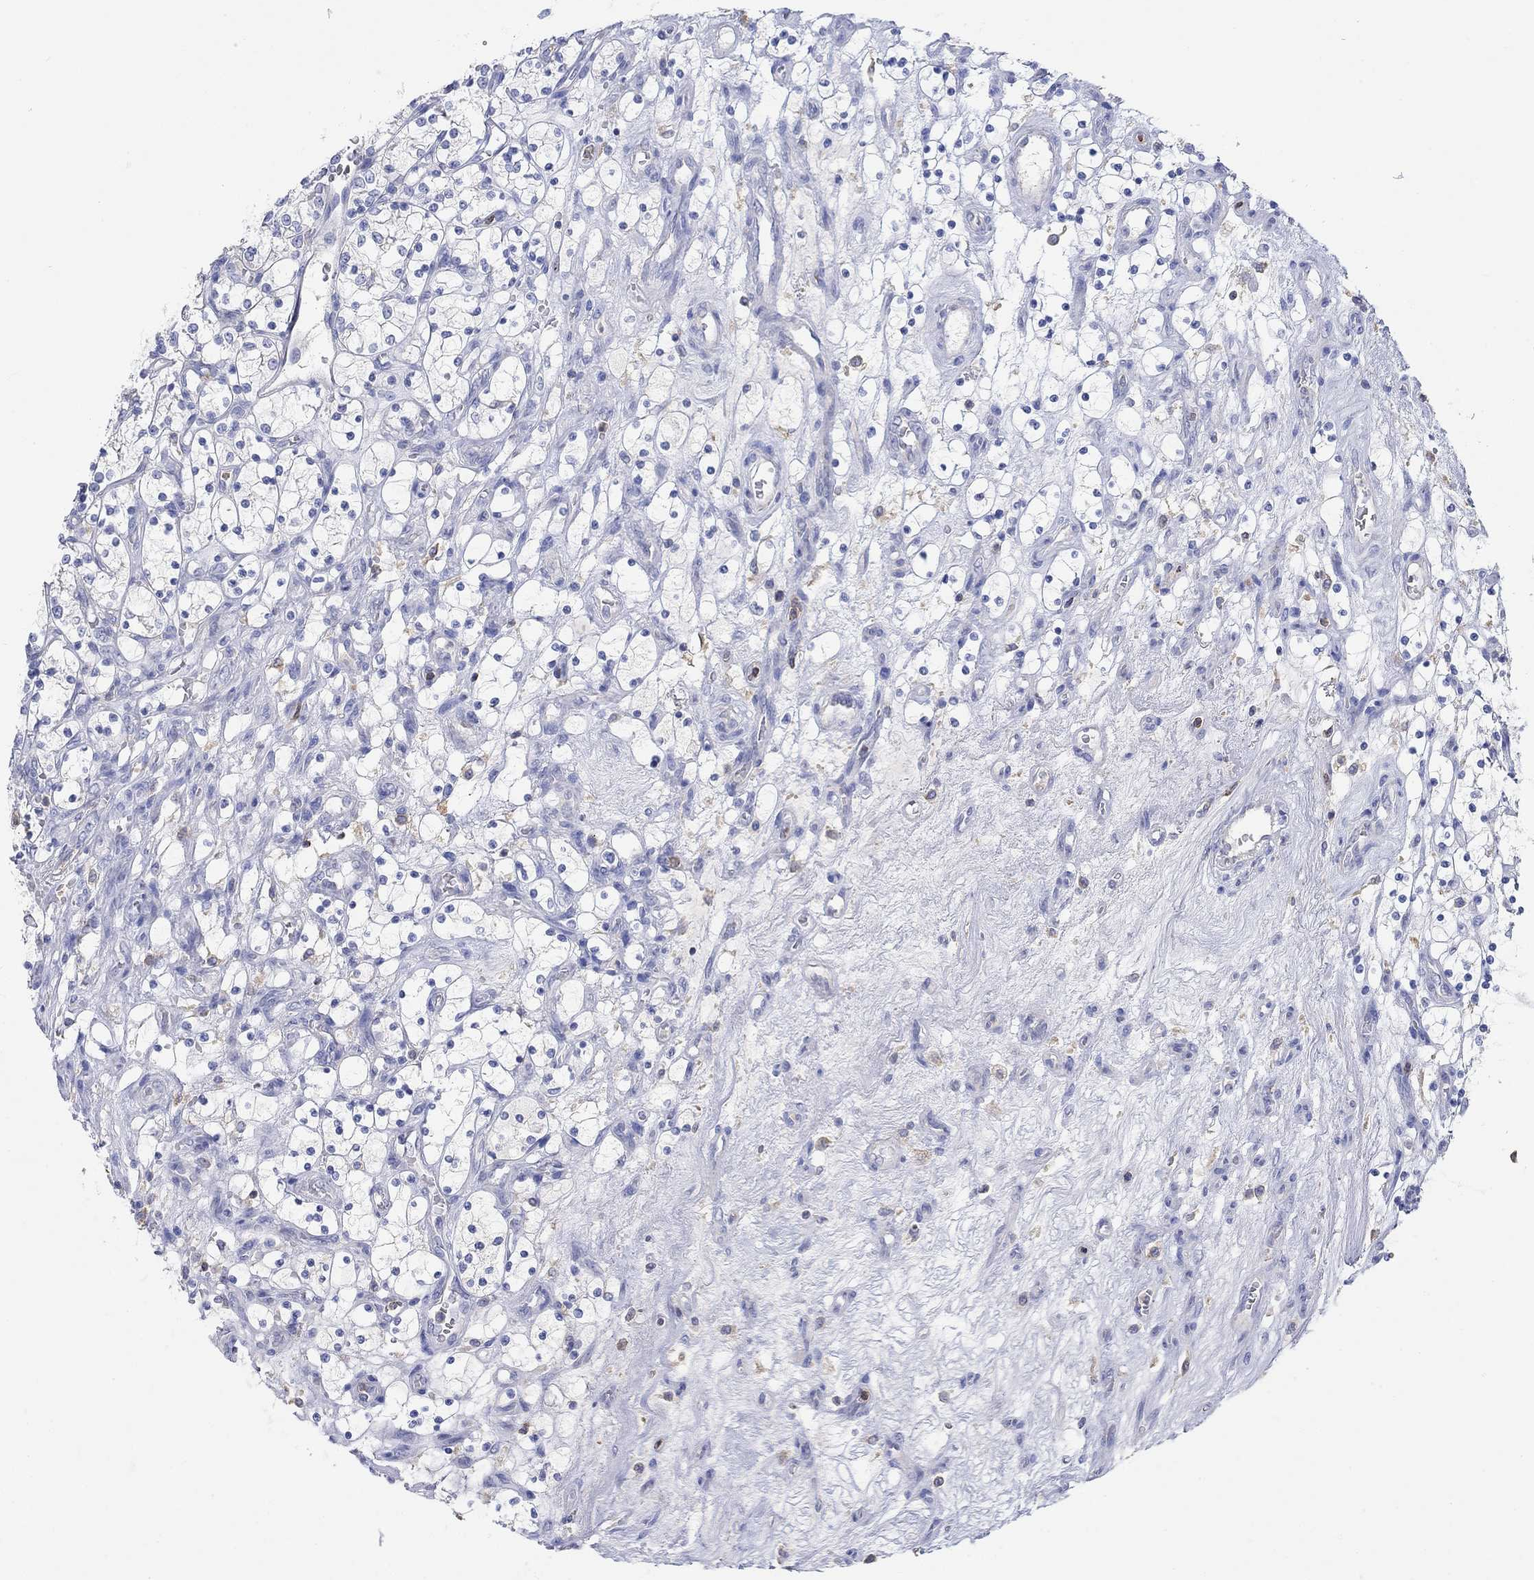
{"staining": {"intensity": "negative", "quantity": "none", "location": "none"}, "tissue": "renal cancer", "cell_type": "Tumor cells", "image_type": "cancer", "snomed": [{"axis": "morphology", "description": "Adenocarcinoma, NOS"}, {"axis": "topography", "description": "Kidney"}], "caption": "Tumor cells are negative for protein expression in human renal cancer (adenocarcinoma).", "gene": "GCM1", "patient": {"sex": "female", "age": 69}}